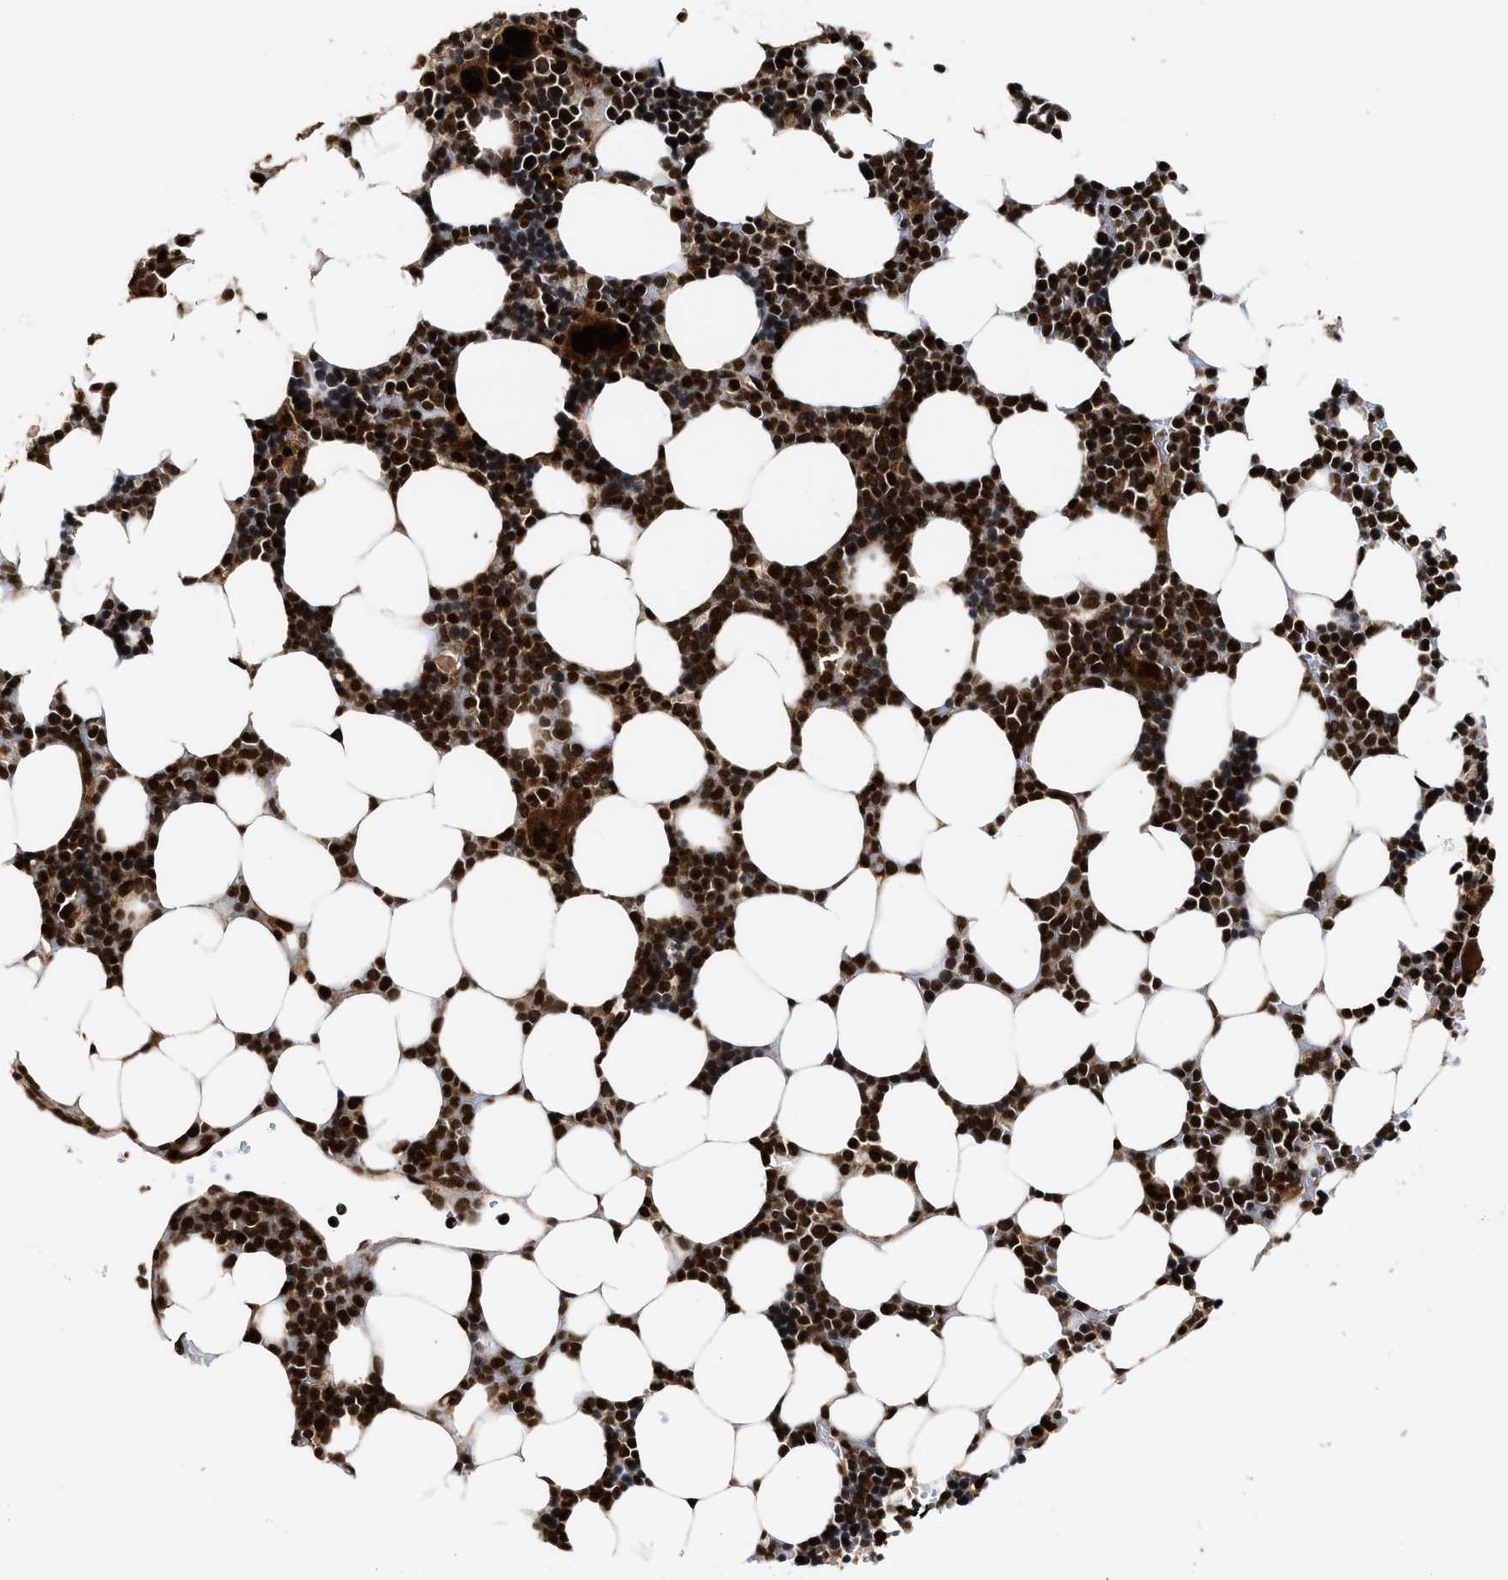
{"staining": {"intensity": "strong", "quantity": ">75%", "location": "nuclear"}, "tissue": "bone marrow", "cell_type": "Hematopoietic cells", "image_type": "normal", "snomed": [{"axis": "morphology", "description": "Normal tissue, NOS"}, {"axis": "topography", "description": "Bone marrow"}], "caption": "Immunohistochemistry (IHC) of benign bone marrow reveals high levels of strong nuclear positivity in approximately >75% of hematopoietic cells. The staining was performed using DAB to visualize the protein expression in brown, while the nuclei were stained in blue with hematoxylin (Magnification: 20x).", "gene": "MDM2", "patient": {"sex": "female", "age": 73}}